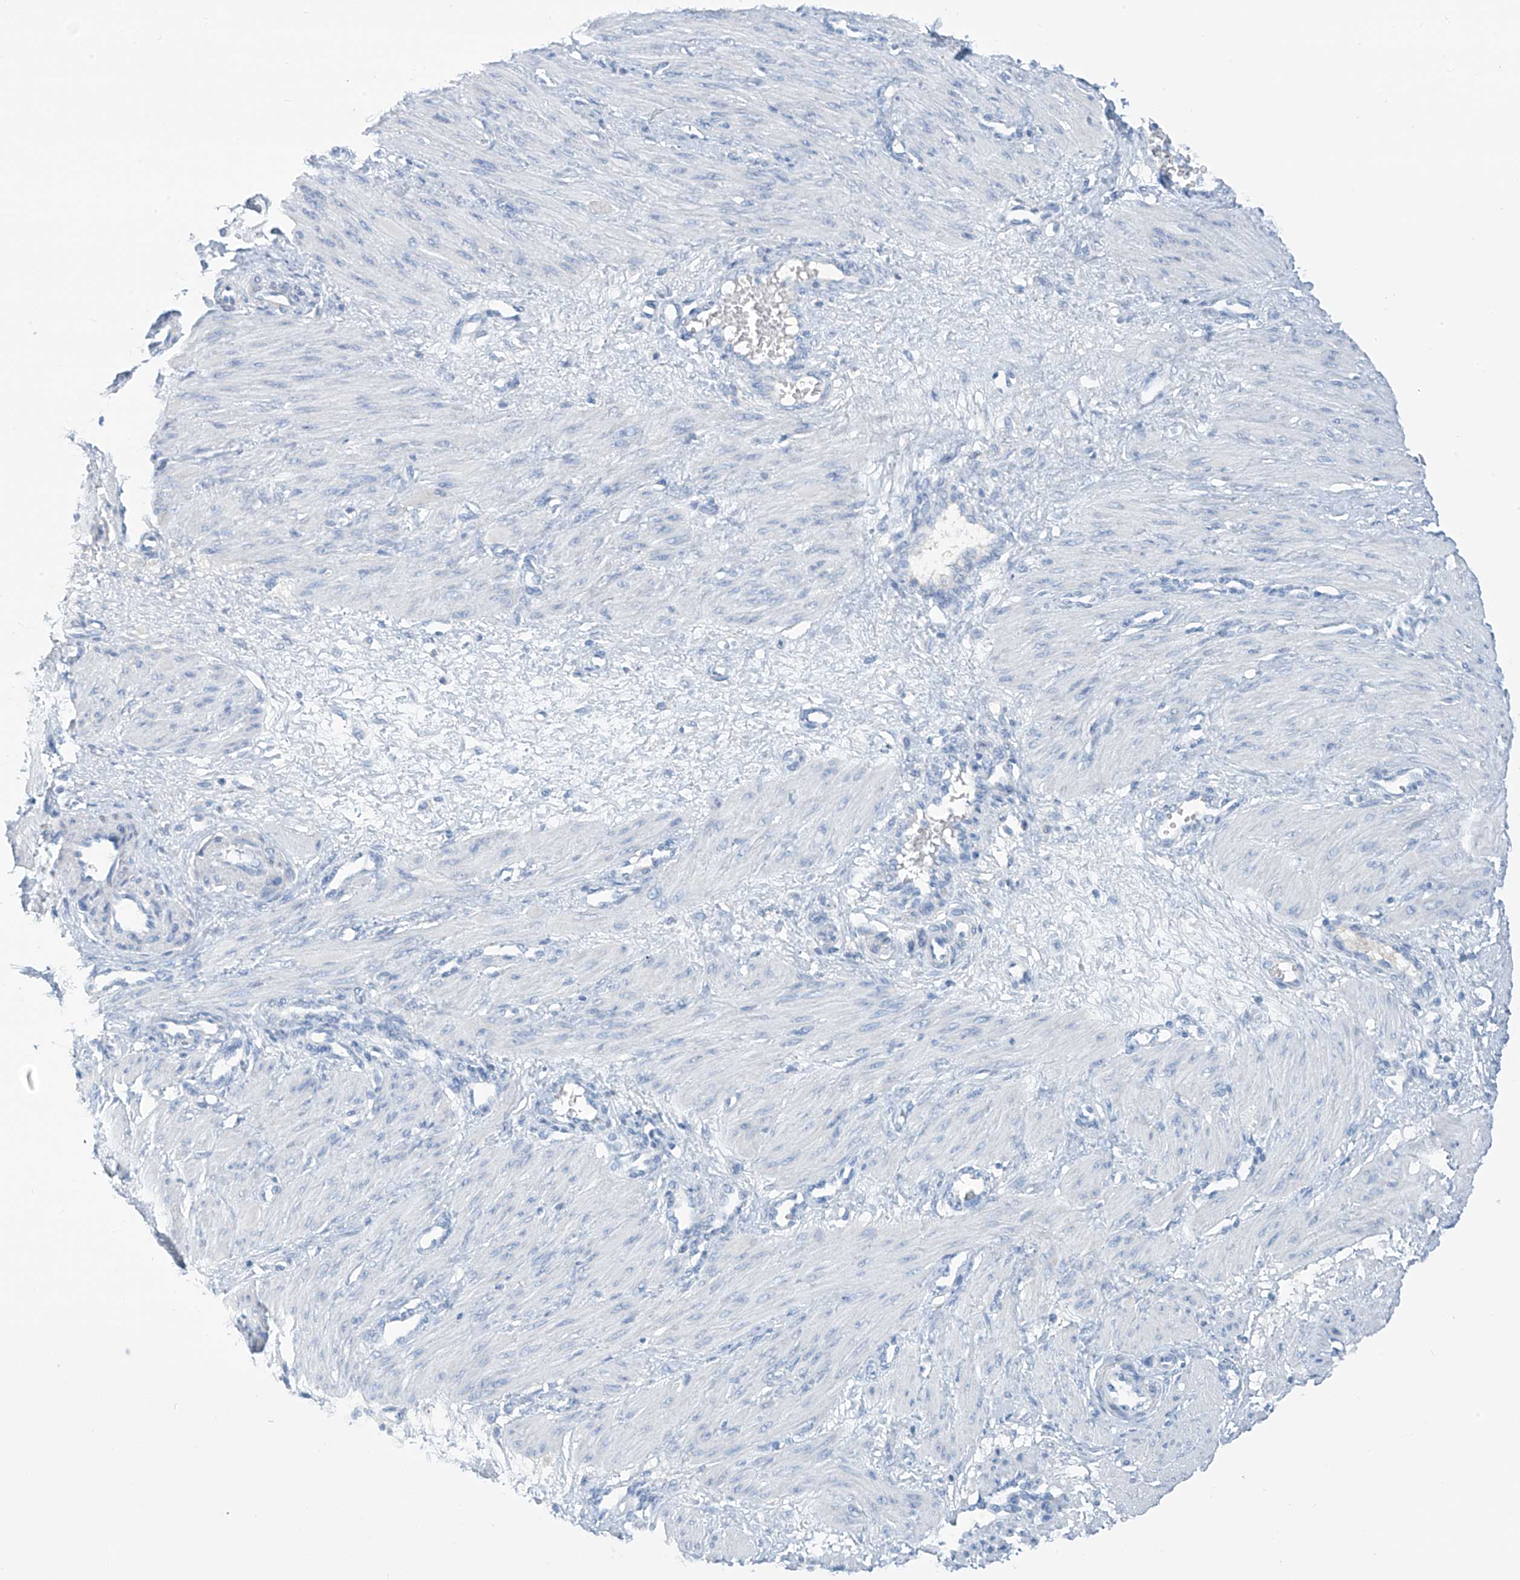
{"staining": {"intensity": "negative", "quantity": "none", "location": "none"}, "tissue": "smooth muscle", "cell_type": "Smooth muscle cells", "image_type": "normal", "snomed": [{"axis": "morphology", "description": "Normal tissue, NOS"}, {"axis": "topography", "description": "Endometrium"}], "caption": "This photomicrograph is of normal smooth muscle stained with IHC to label a protein in brown with the nuclei are counter-stained blue. There is no positivity in smooth muscle cells. (Stains: DAB (3,3'-diaminobenzidine) immunohistochemistry with hematoxylin counter stain, Microscopy: brightfield microscopy at high magnification).", "gene": "SGO2", "patient": {"sex": "female", "age": 33}}